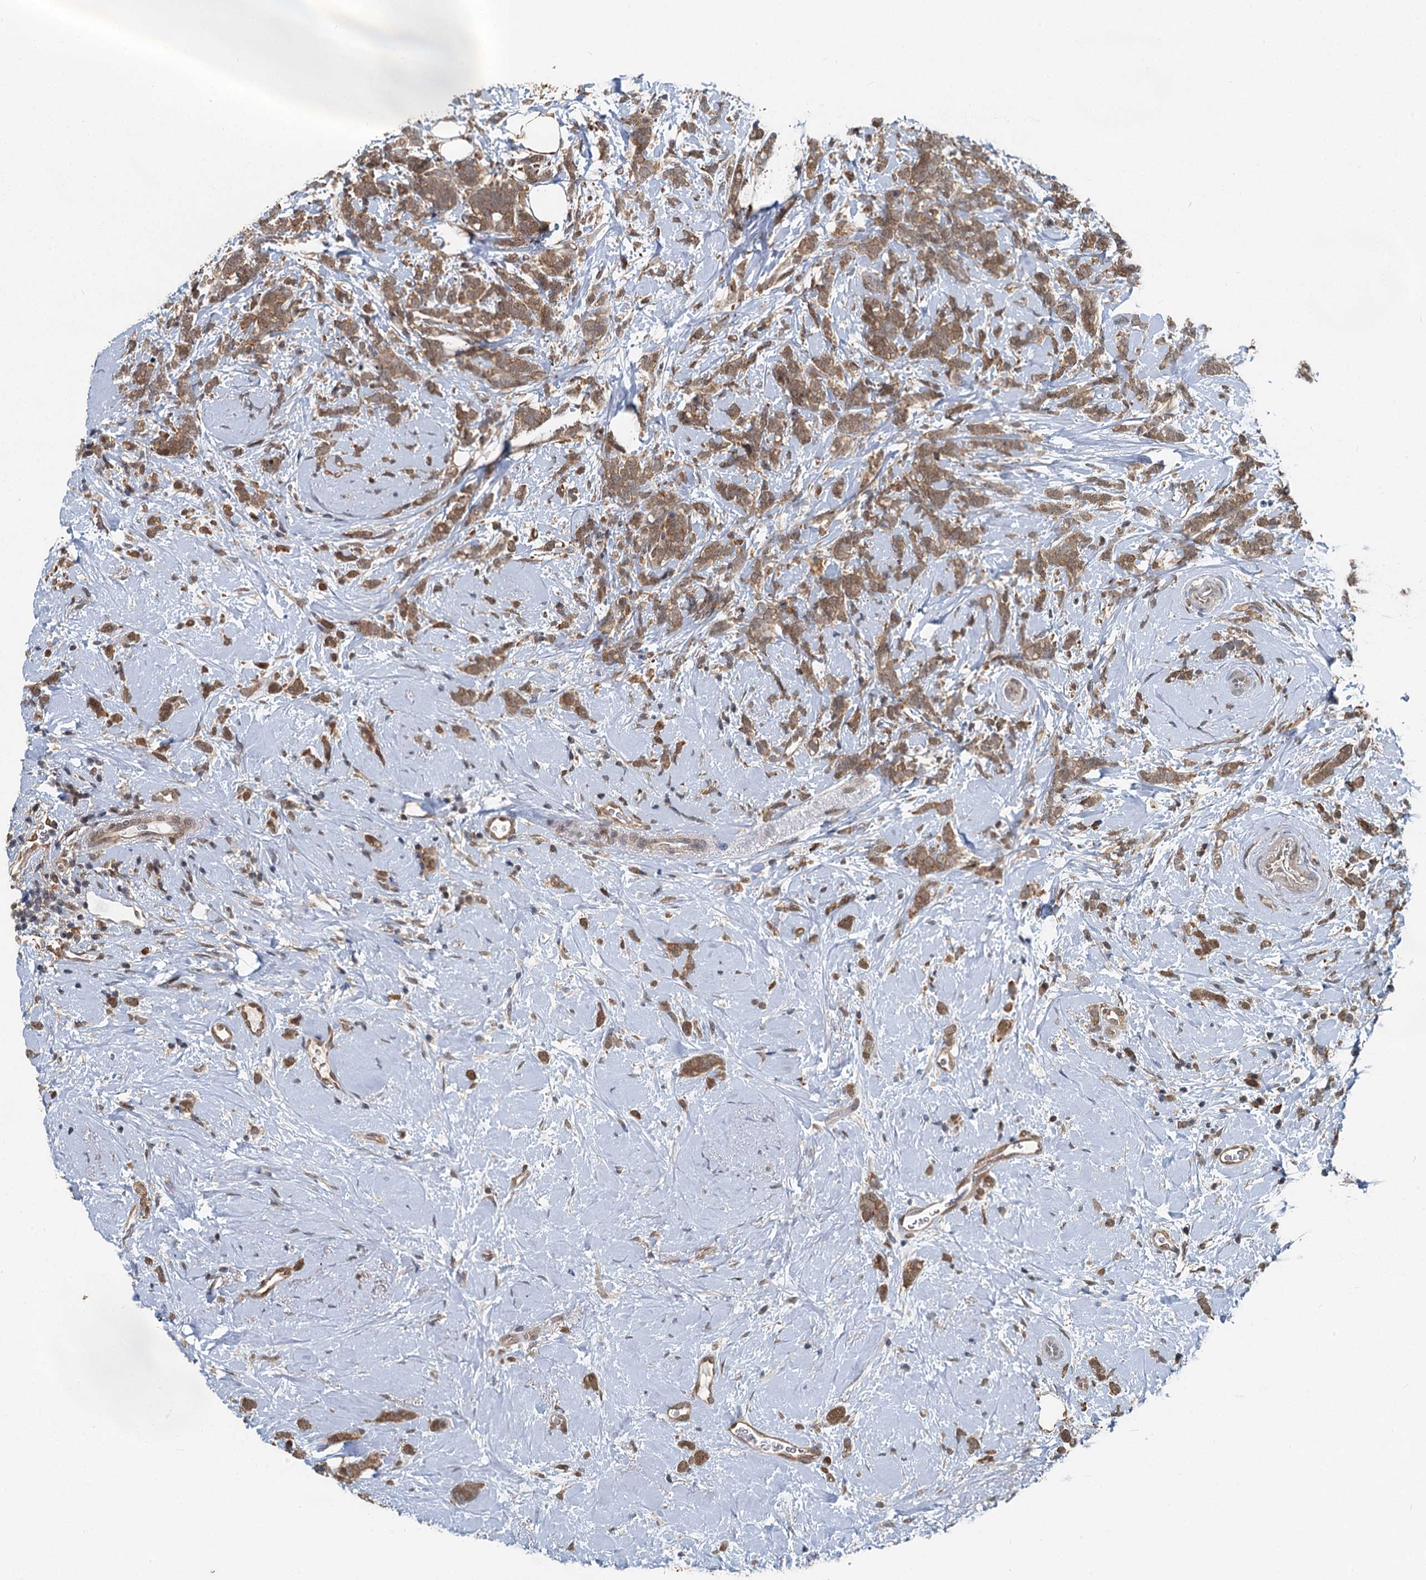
{"staining": {"intensity": "moderate", "quantity": ">75%", "location": "cytoplasmic/membranous"}, "tissue": "breast cancer", "cell_type": "Tumor cells", "image_type": "cancer", "snomed": [{"axis": "morphology", "description": "Lobular carcinoma"}, {"axis": "topography", "description": "Breast"}], "caption": "Approximately >75% of tumor cells in human lobular carcinoma (breast) show moderate cytoplasmic/membranous protein expression as visualized by brown immunohistochemical staining.", "gene": "GPI", "patient": {"sex": "female", "age": 58}}